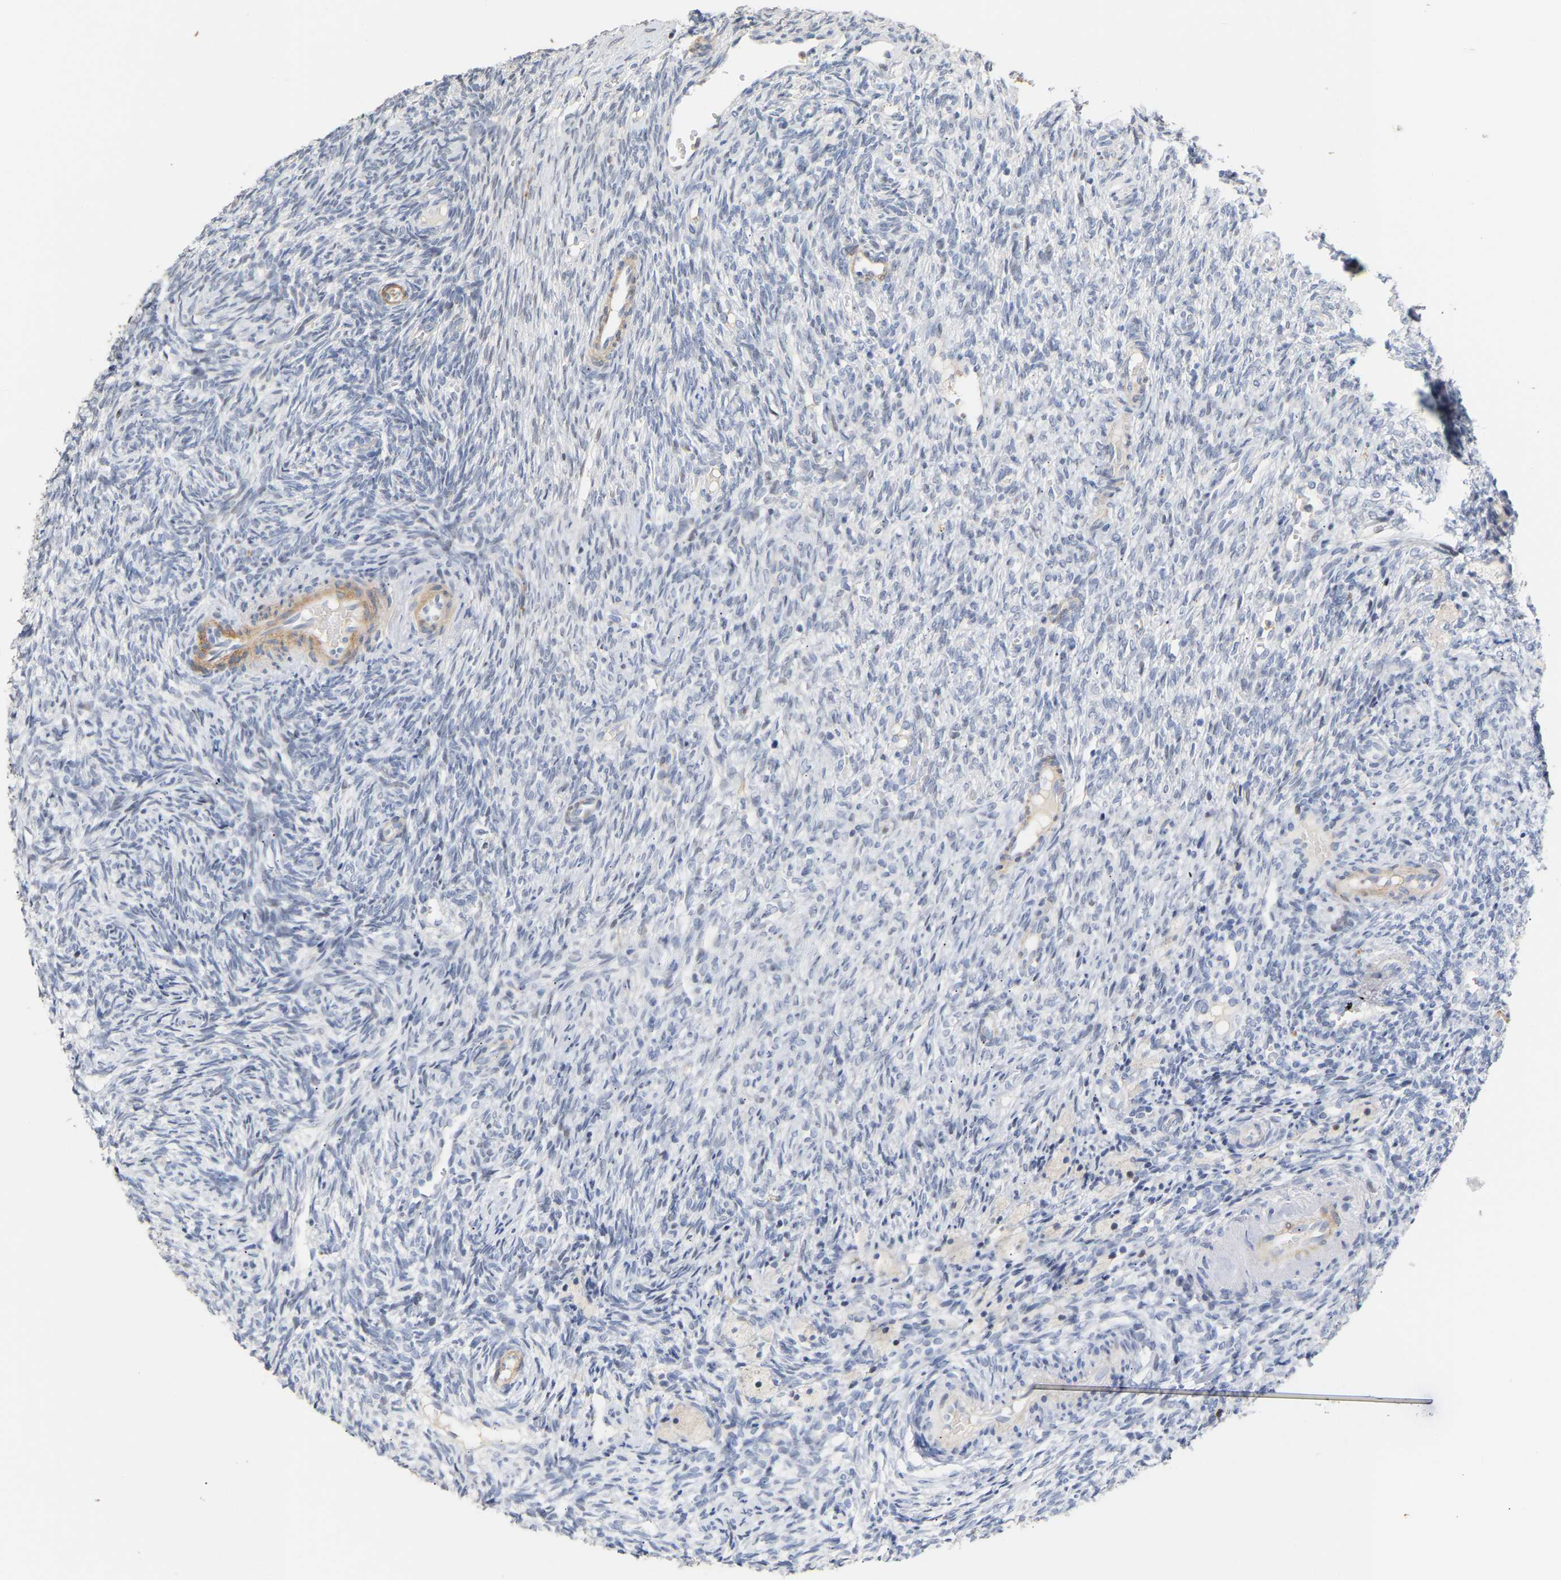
{"staining": {"intensity": "negative", "quantity": "none", "location": "none"}, "tissue": "ovary", "cell_type": "Follicle cells", "image_type": "normal", "snomed": [{"axis": "morphology", "description": "Normal tissue, NOS"}, {"axis": "topography", "description": "Ovary"}], "caption": "The histopathology image exhibits no significant expression in follicle cells of ovary.", "gene": "AMPH", "patient": {"sex": "female", "age": 41}}